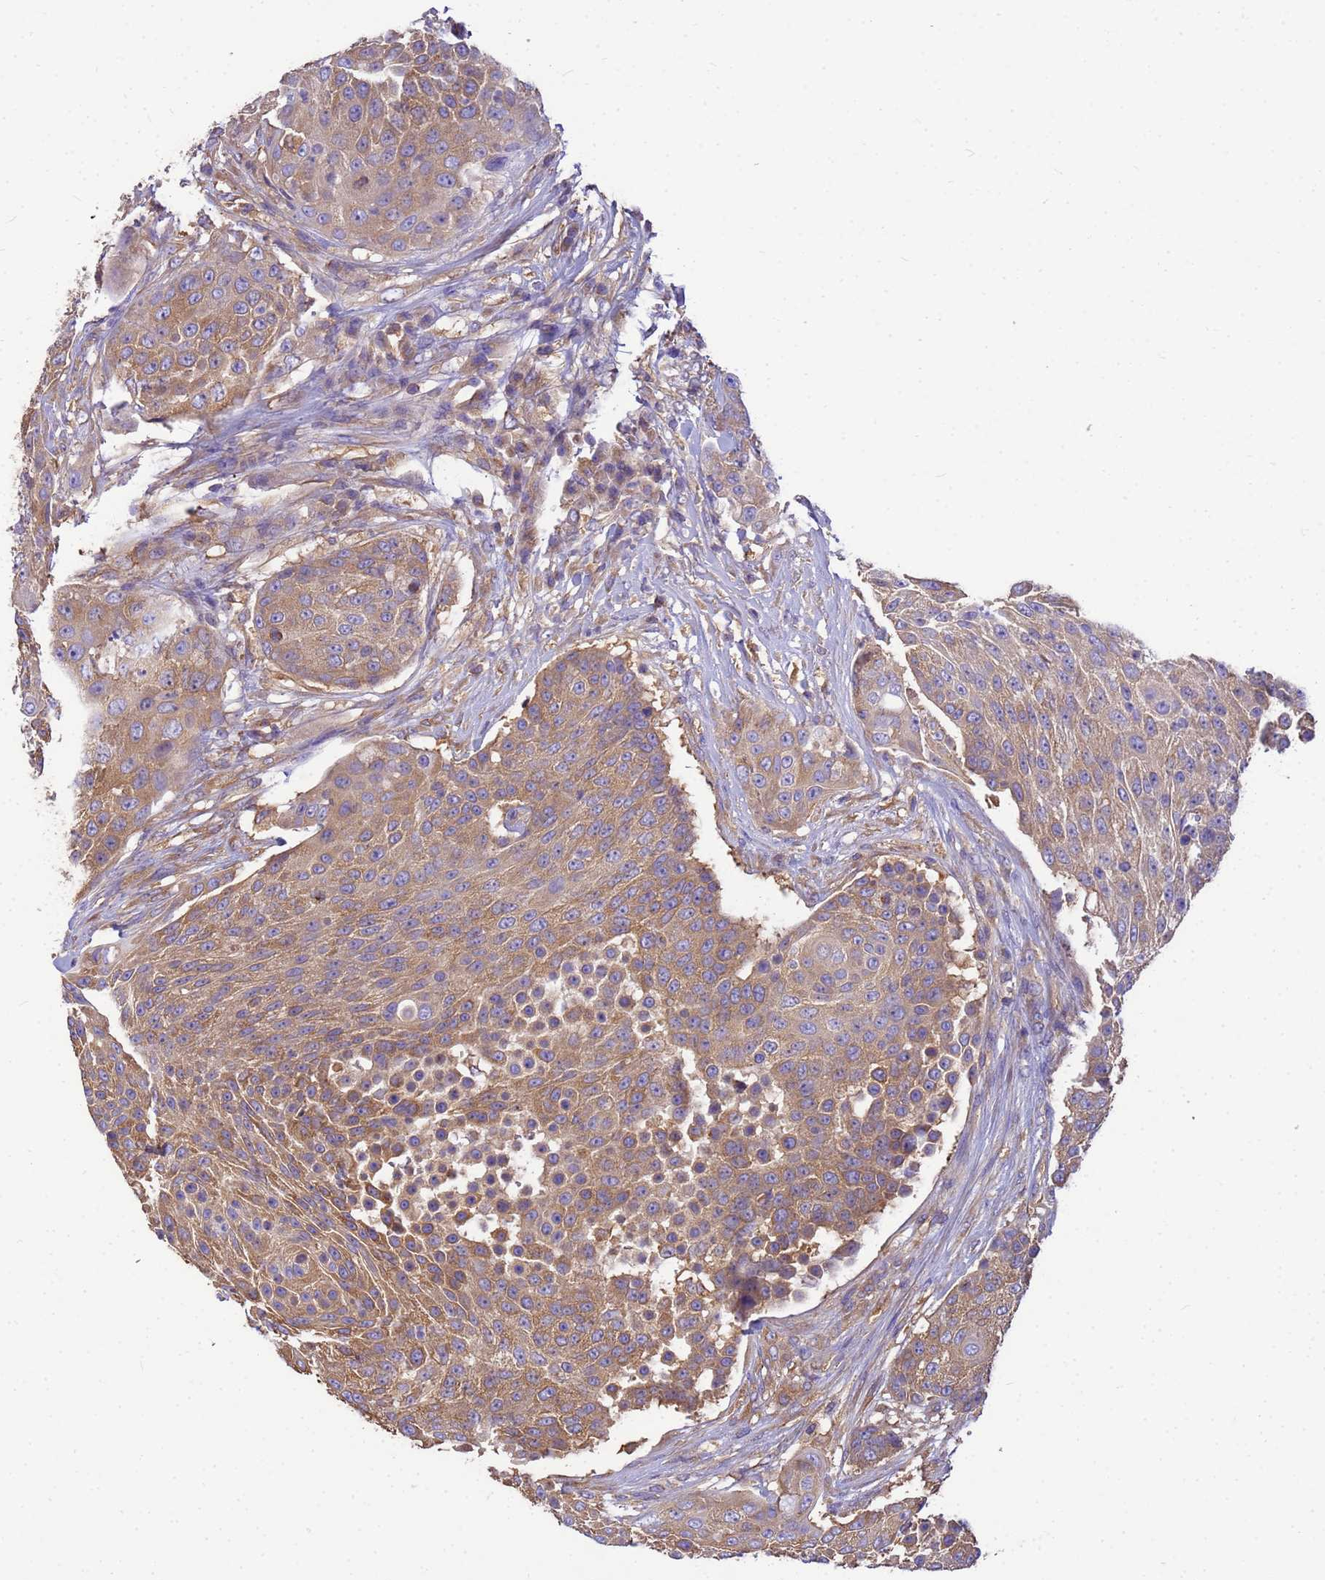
{"staining": {"intensity": "moderate", "quantity": ">75%", "location": "cytoplasmic/membranous"}, "tissue": "urothelial cancer", "cell_type": "Tumor cells", "image_type": "cancer", "snomed": [{"axis": "morphology", "description": "Urothelial carcinoma, High grade"}, {"axis": "topography", "description": "Urinary bladder"}], "caption": "Protein staining of high-grade urothelial carcinoma tissue reveals moderate cytoplasmic/membranous positivity in approximately >75% of tumor cells. (IHC, brightfield microscopy, high magnification).", "gene": "TUBB1", "patient": {"sex": "female", "age": 63}}